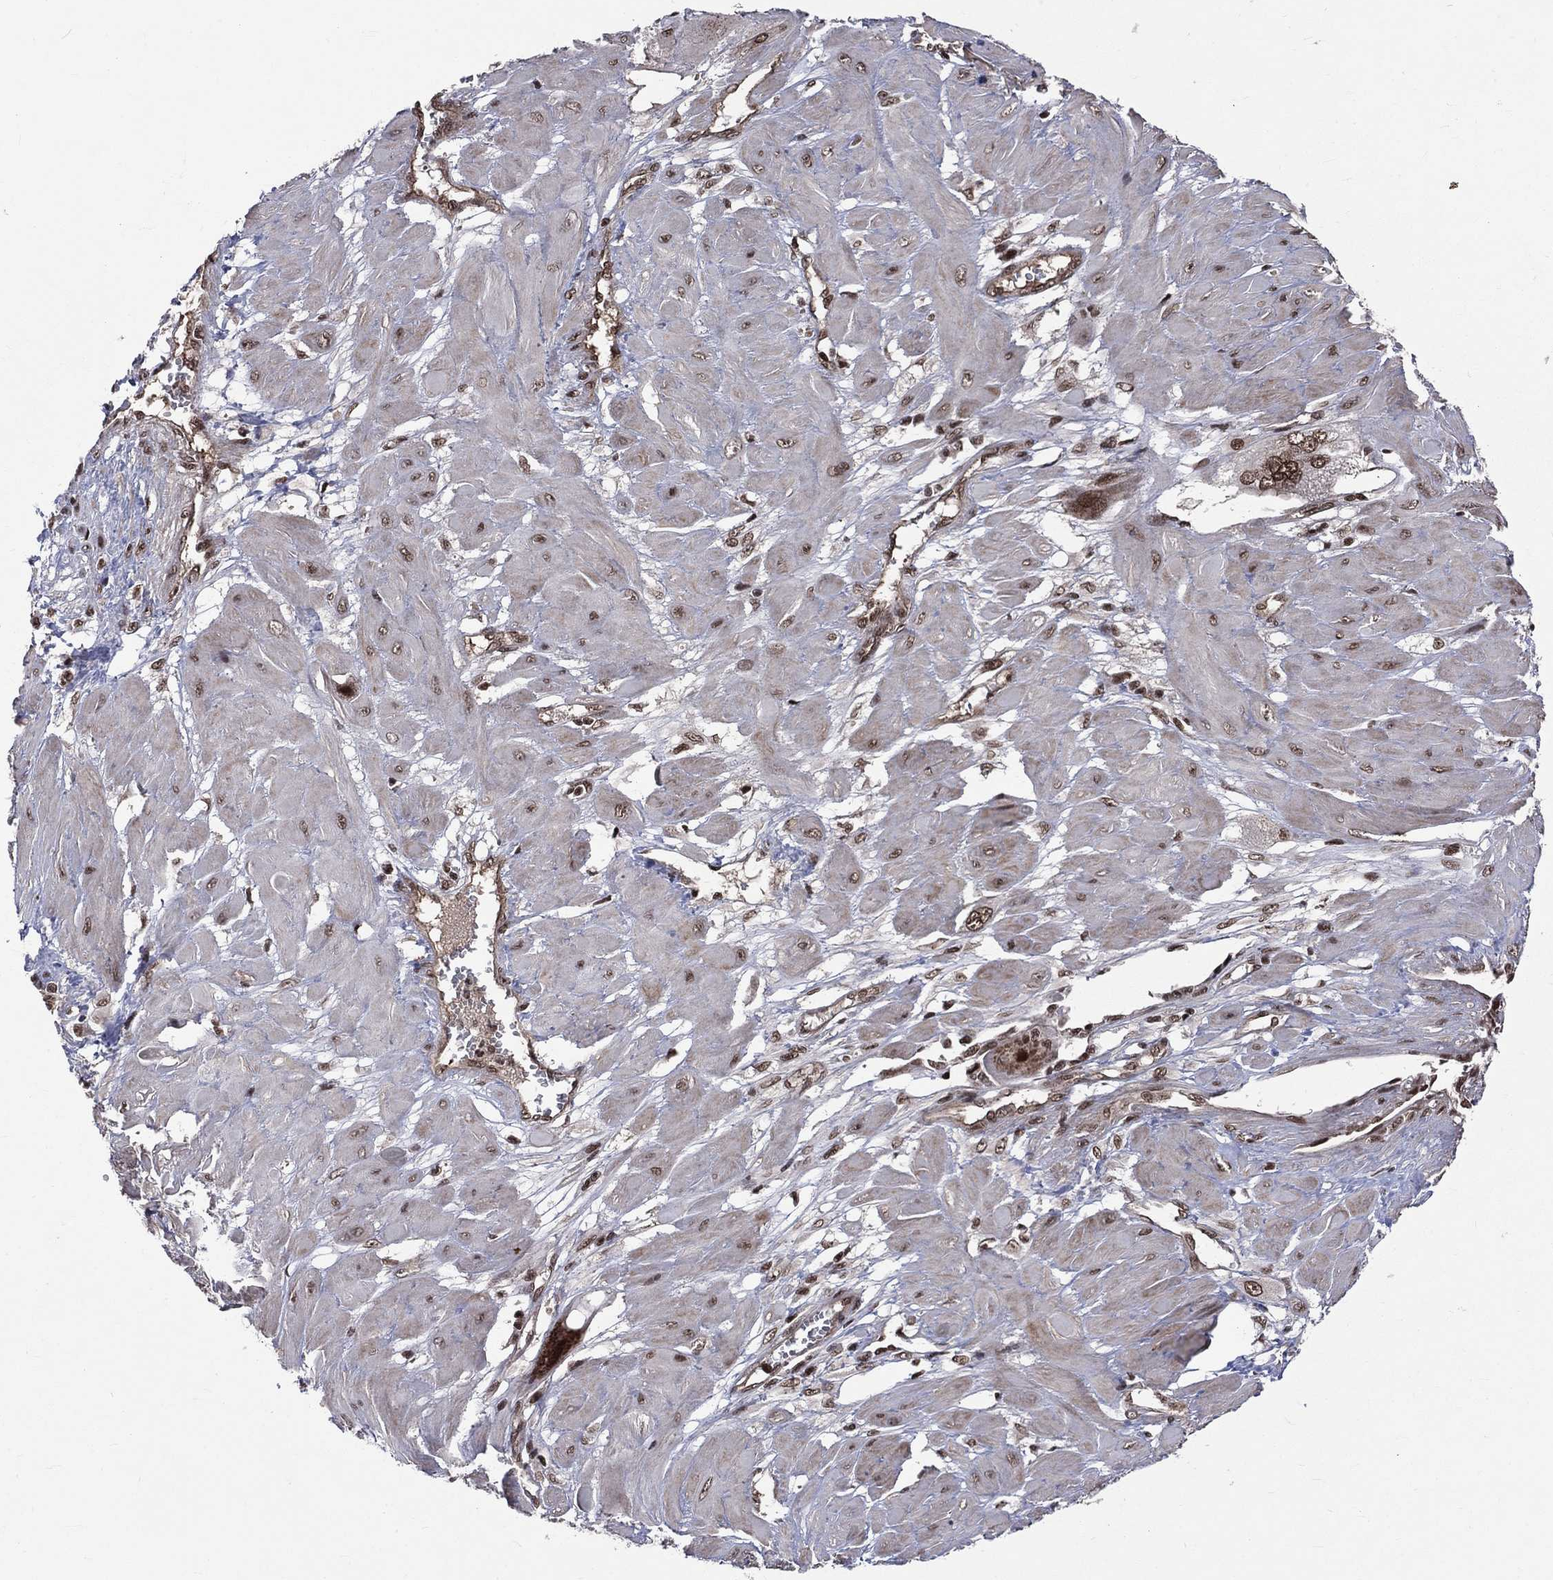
{"staining": {"intensity": "strong", "quantity": ">75%", "location": "nuclear"}, "tissue": "cervical cancer", "cell_type": "Tumor cells", "image_type": "cancer", "snomed": [{"axis": "morphology", "description": "Squamous cell carcinoma, NOS"}, {"axis": "topography", "description": "Cervix"}], "caption": "Immunohistochemical staining of human squamous cell carcinoma (cervical) exhibits strong nuclear protein positivity in approximately >75% of tumor cells. (Brightfield microscopy of DAB IHC at high magnification).", "gene": "SMC3", "patient": {"sex": "female", "age": 34}}